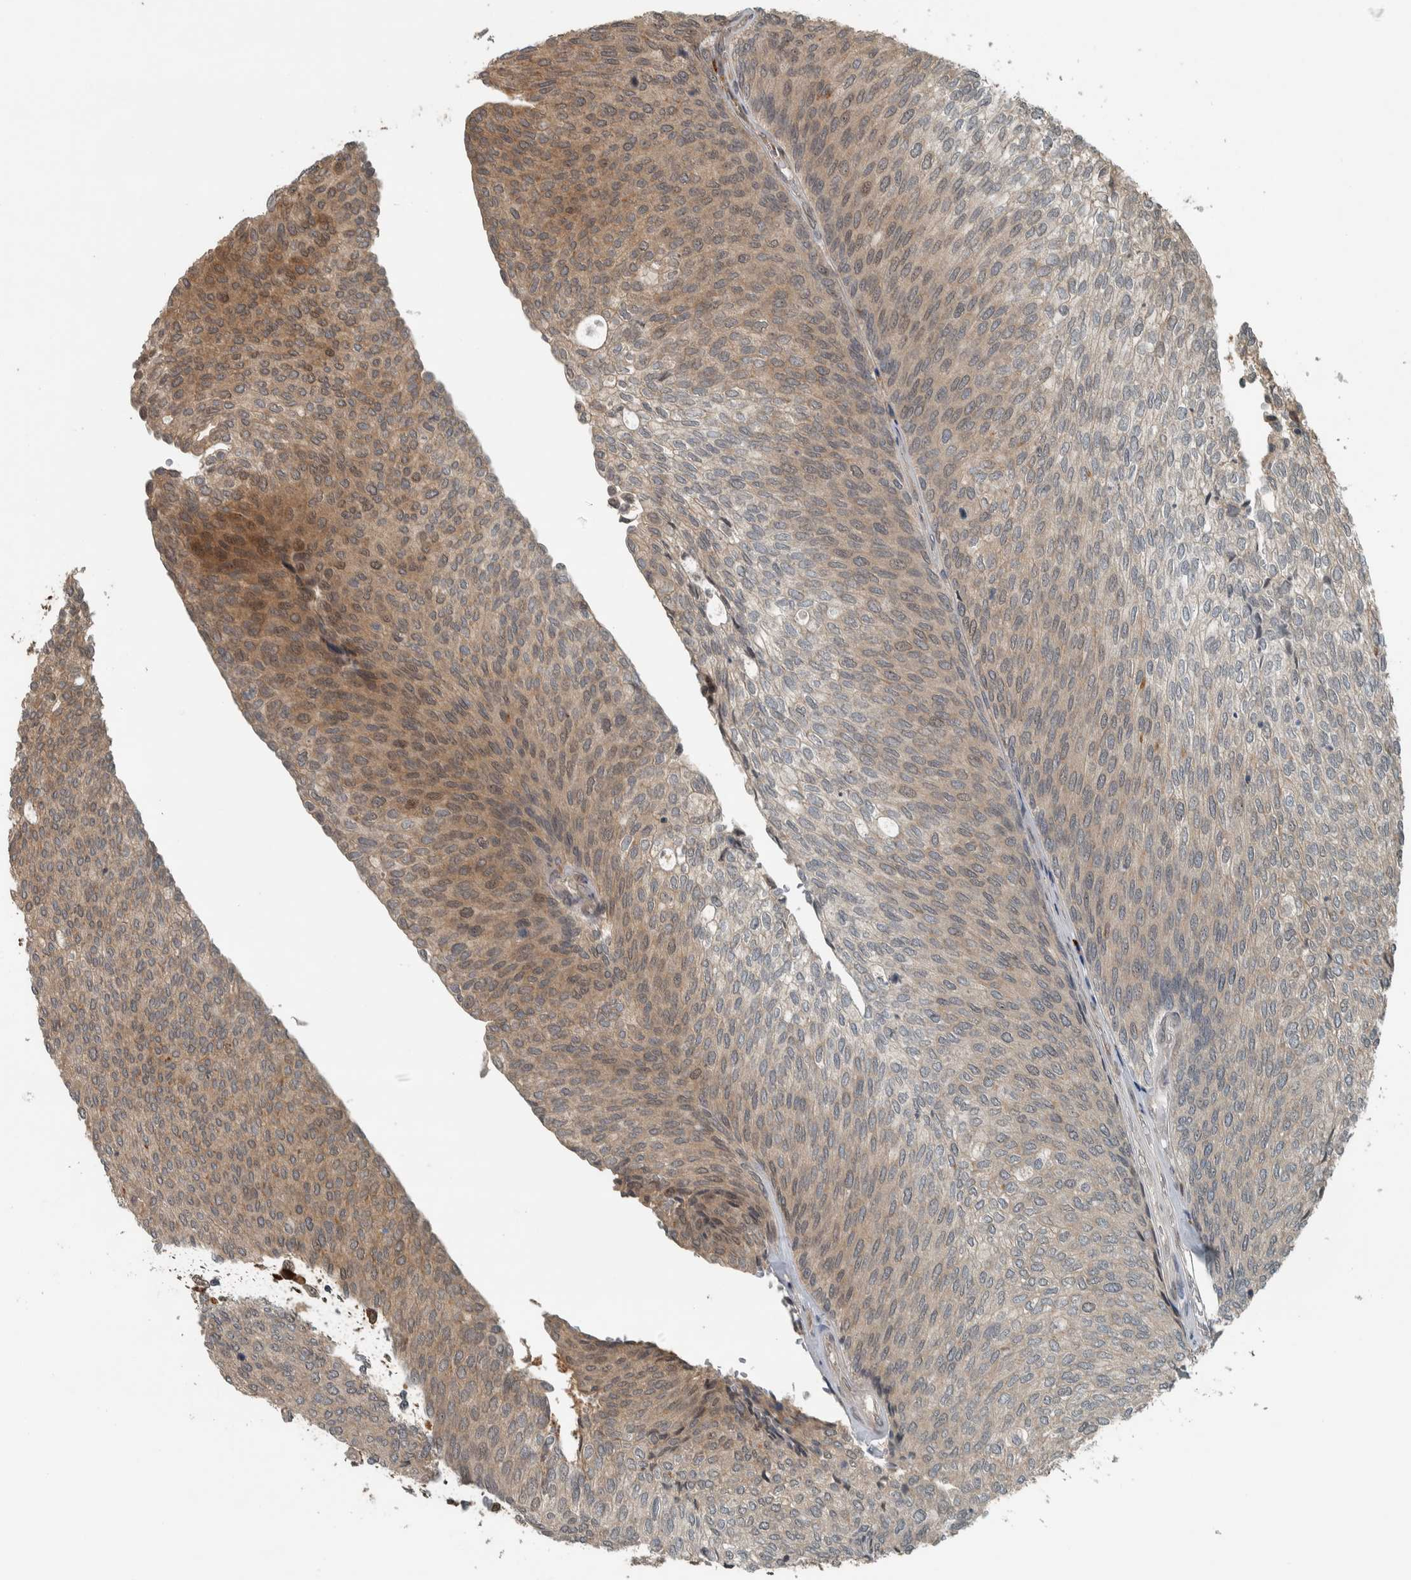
{"staining": {"intensity": "weak", "quantity": "25%-75%", "location": "cytoplasmic/membranous"}, "tissue": "urothelial cancer", "cell_type": "Tumor cells", "image_type": "cancer", "snomed": [{"axis": "morphology", "description": "Urothelial carcinoma, Low grade"}, {"axis": "topography", "description": "Urinary bladder"}], "caption": "A brown stain highlights weak cytoplasmic/membranous positivity of a protein in human urothelial cancer tumor cells. (IHC, brightfield microscopy, high magnification).", "gene": "XPO5", "patient": {"sex": "female", "age": 79}}